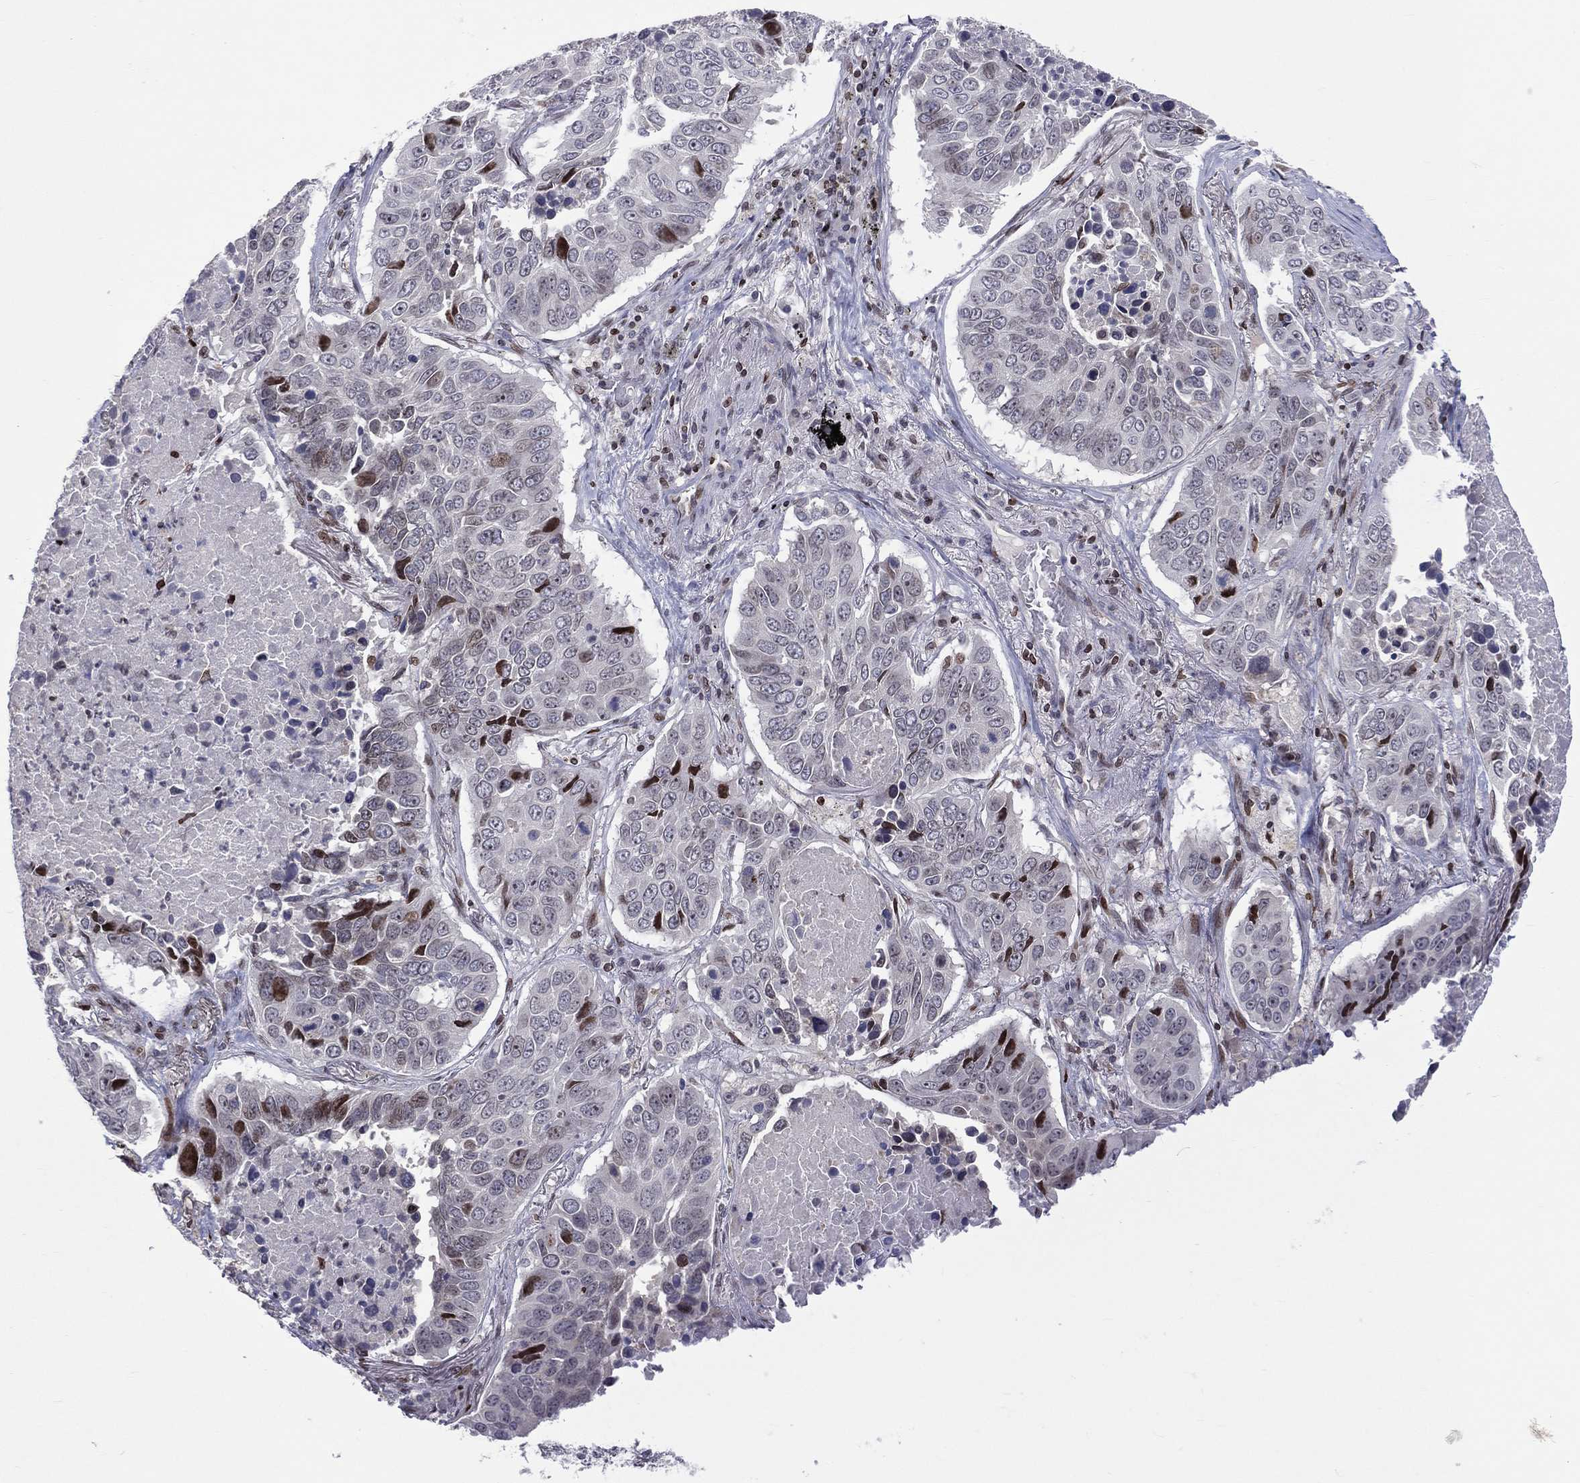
{"staining": {"intensity": "strong", "quantity": "<25%", "location": "nuclear"}, "tissue": "lung cancer", "cell_type": "Tumor cells", "image_type": "cancer", "snomed": [{"axis": "morphology", "description": "Normal tissue, NOS"}, {"axis": "morphology", "description": "Squamous cell carcinoma, NOS"}, {"axis": "topography", "description": "Bronchus"}, {"axis": "topography", "description": "Lung"}], "caption": "Immunohistochemistry histopathology image of neoplastic tissue: lung squamous cell carcinoma stained using immunohistochemistry (IHC) displays medium levels of strong protein expression localized specifically in the nuclear of tumor cells, appearing as a nuclear brown color.", "gene": "DBF4B", "patient": {"sex": "male", "age": 64}}